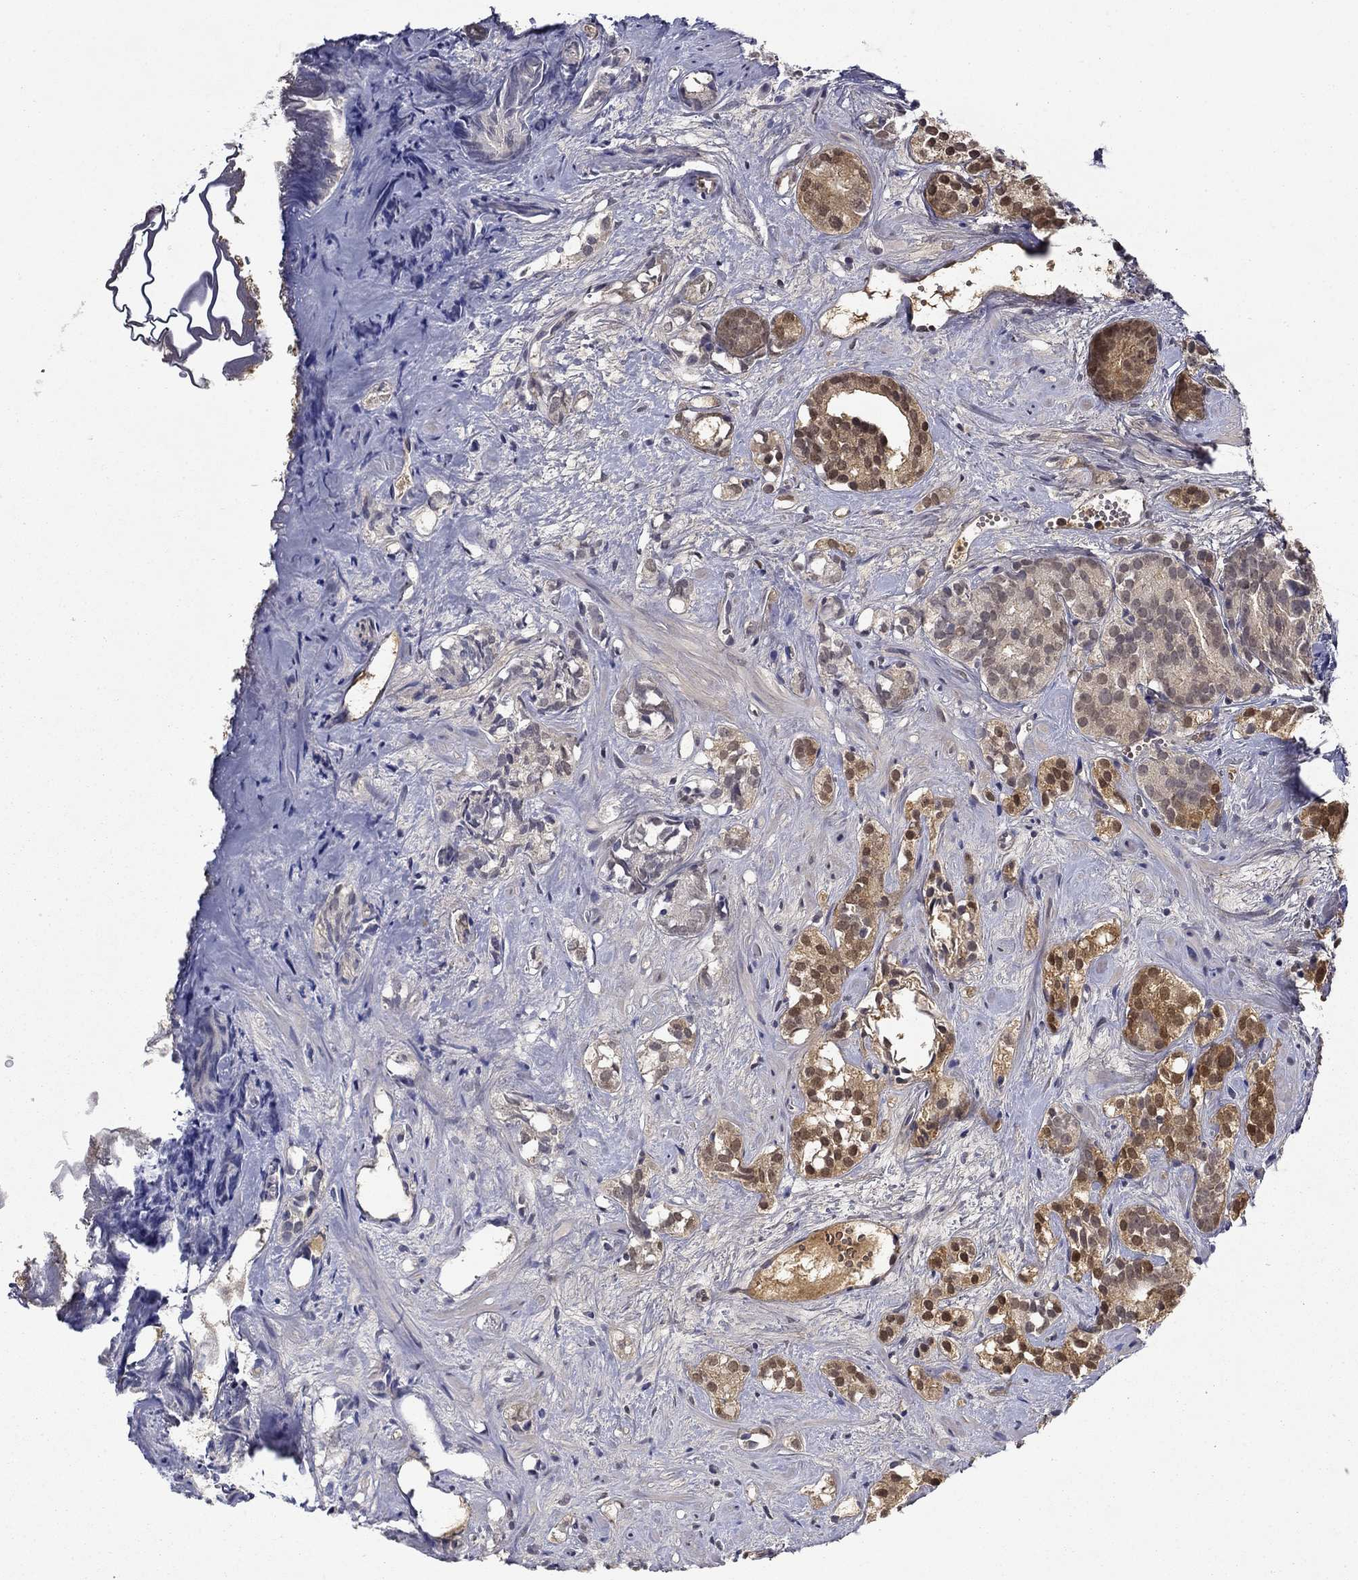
{"staining": {"intensity": "moderate", "quantity": "25%-75%", "location": "cytoplasmic/membranous,nuclear"}, "tissue": "prostate cancer", "cell_type": "Tumor cells", "image_type": "cancer", "snomed": [{"axis": "morphology", "description": "Adenocarcinoma, High grade"}, {"axis": "topography", "description": "Prostate"}], "caption": "A medium amount of moderate cytoplasmic/membranous and nuclear expression is seen in about 25%-75% of tumor cells in prostate cancer (adenocarcinoma (high-grade)) tissue. Nuclei are stained in blue.", "gene": "DDTL", "patient": {"sex": "male", "age": 90}}